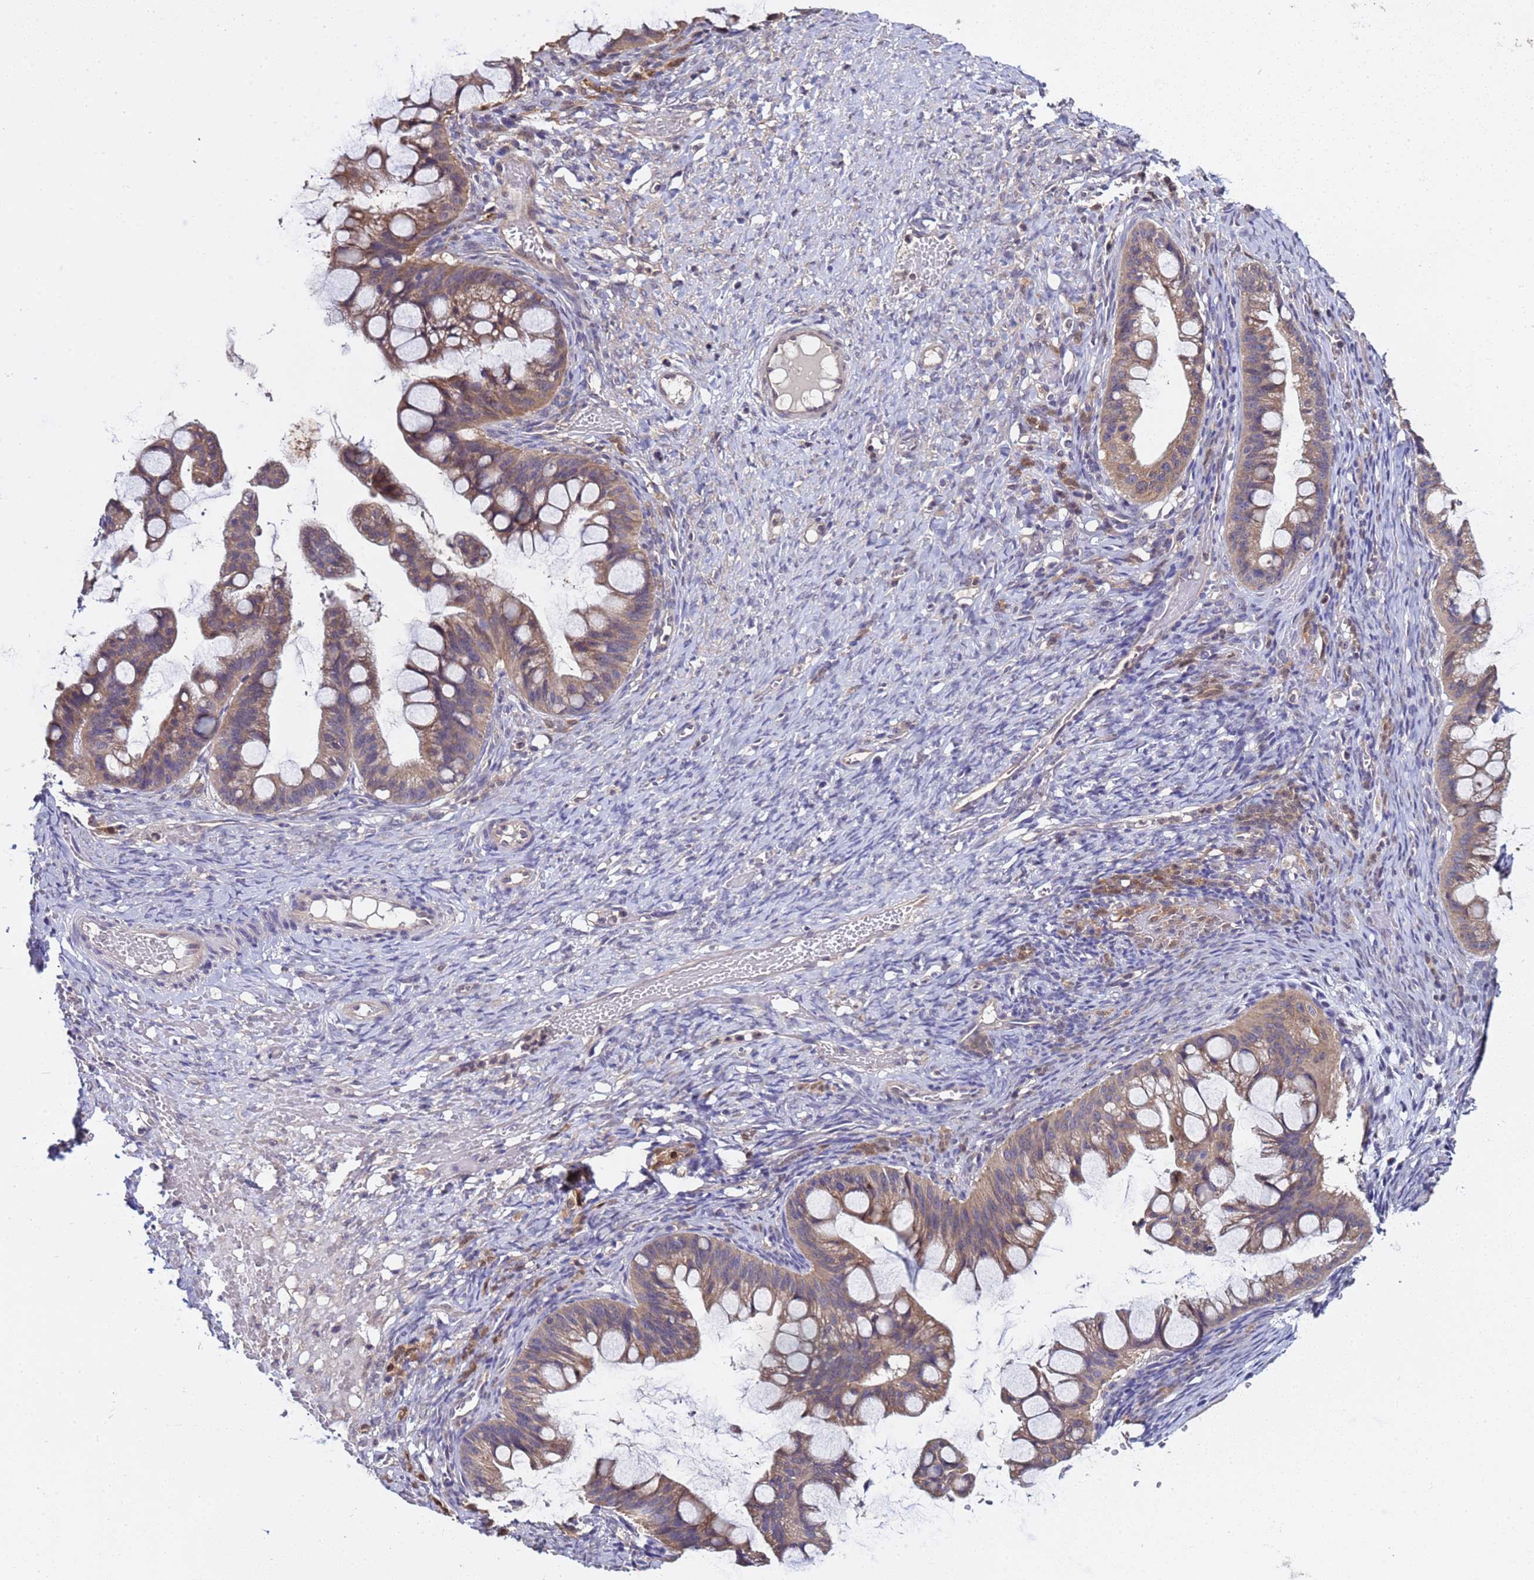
{"staining": {"intensity": "weak", "quantity": ">75%", "location": "cytoplasmic/membranous"}, "tissue": "ovarian cancer", "cell_type": "Tumor cells", "image_type": "cancer", "snomed": [{"axis": "morphology", "description": "Cystadenocarcinoma, mucinous, NOS"}, {"axis": "topography", "description": "Ovary"}], "caption": "Immunohistochemical staining of human ovarian mucinous cystadenocarcinoma reveals low levels of weak cytoplasmic/membranous protein staining in about >75% of tumor cells.", "gene": "ELMOD2", "patient": {"sex": "female", "age": 73}}